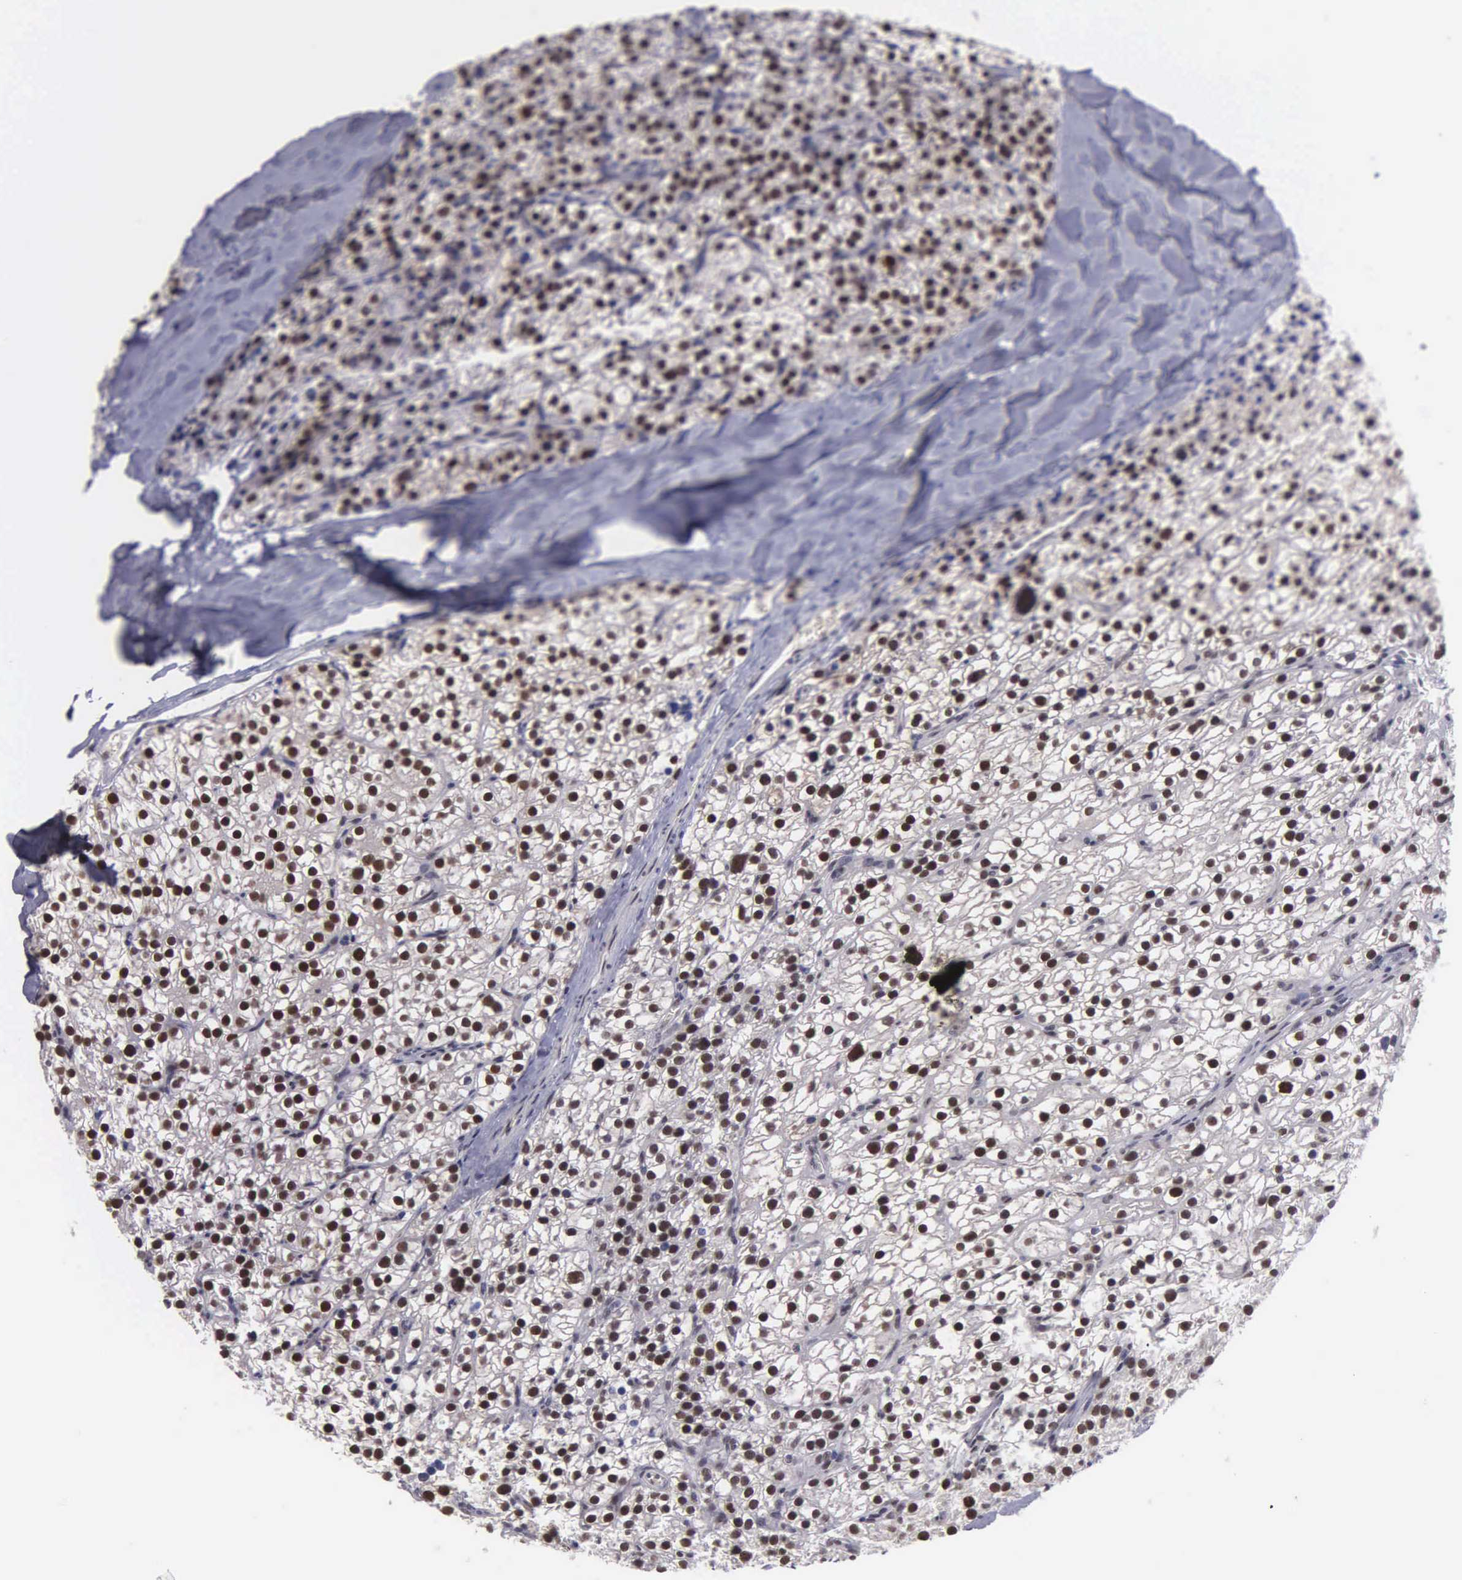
{"staining": {"intensity": "strong", "quantity": ">75%", "location": "nuclear"}, "tissue": "parathyroid gland", "cell_type": "Glandular cells", "image_type": "normal", "snomed": [{"axis": "morphology", "description": "Normal tissue, NOS"}, {"axis": "topography", "description": "Parathyroid gland"}], "caption": "DAB (3,3'-diaminobenzidine) immunohistochemical staining of benign human parathyroid gland exhibits strong nuclear protein expression in approximately >75% of glandular cells. (Stains: DAB (3,3'-diaminobenzidine) in brown, nuclei in blue, Microscopy: brightfield microscopy at high magnification).", "gene": "UBR7", "patient": {"sex": "female", "age": 54}}